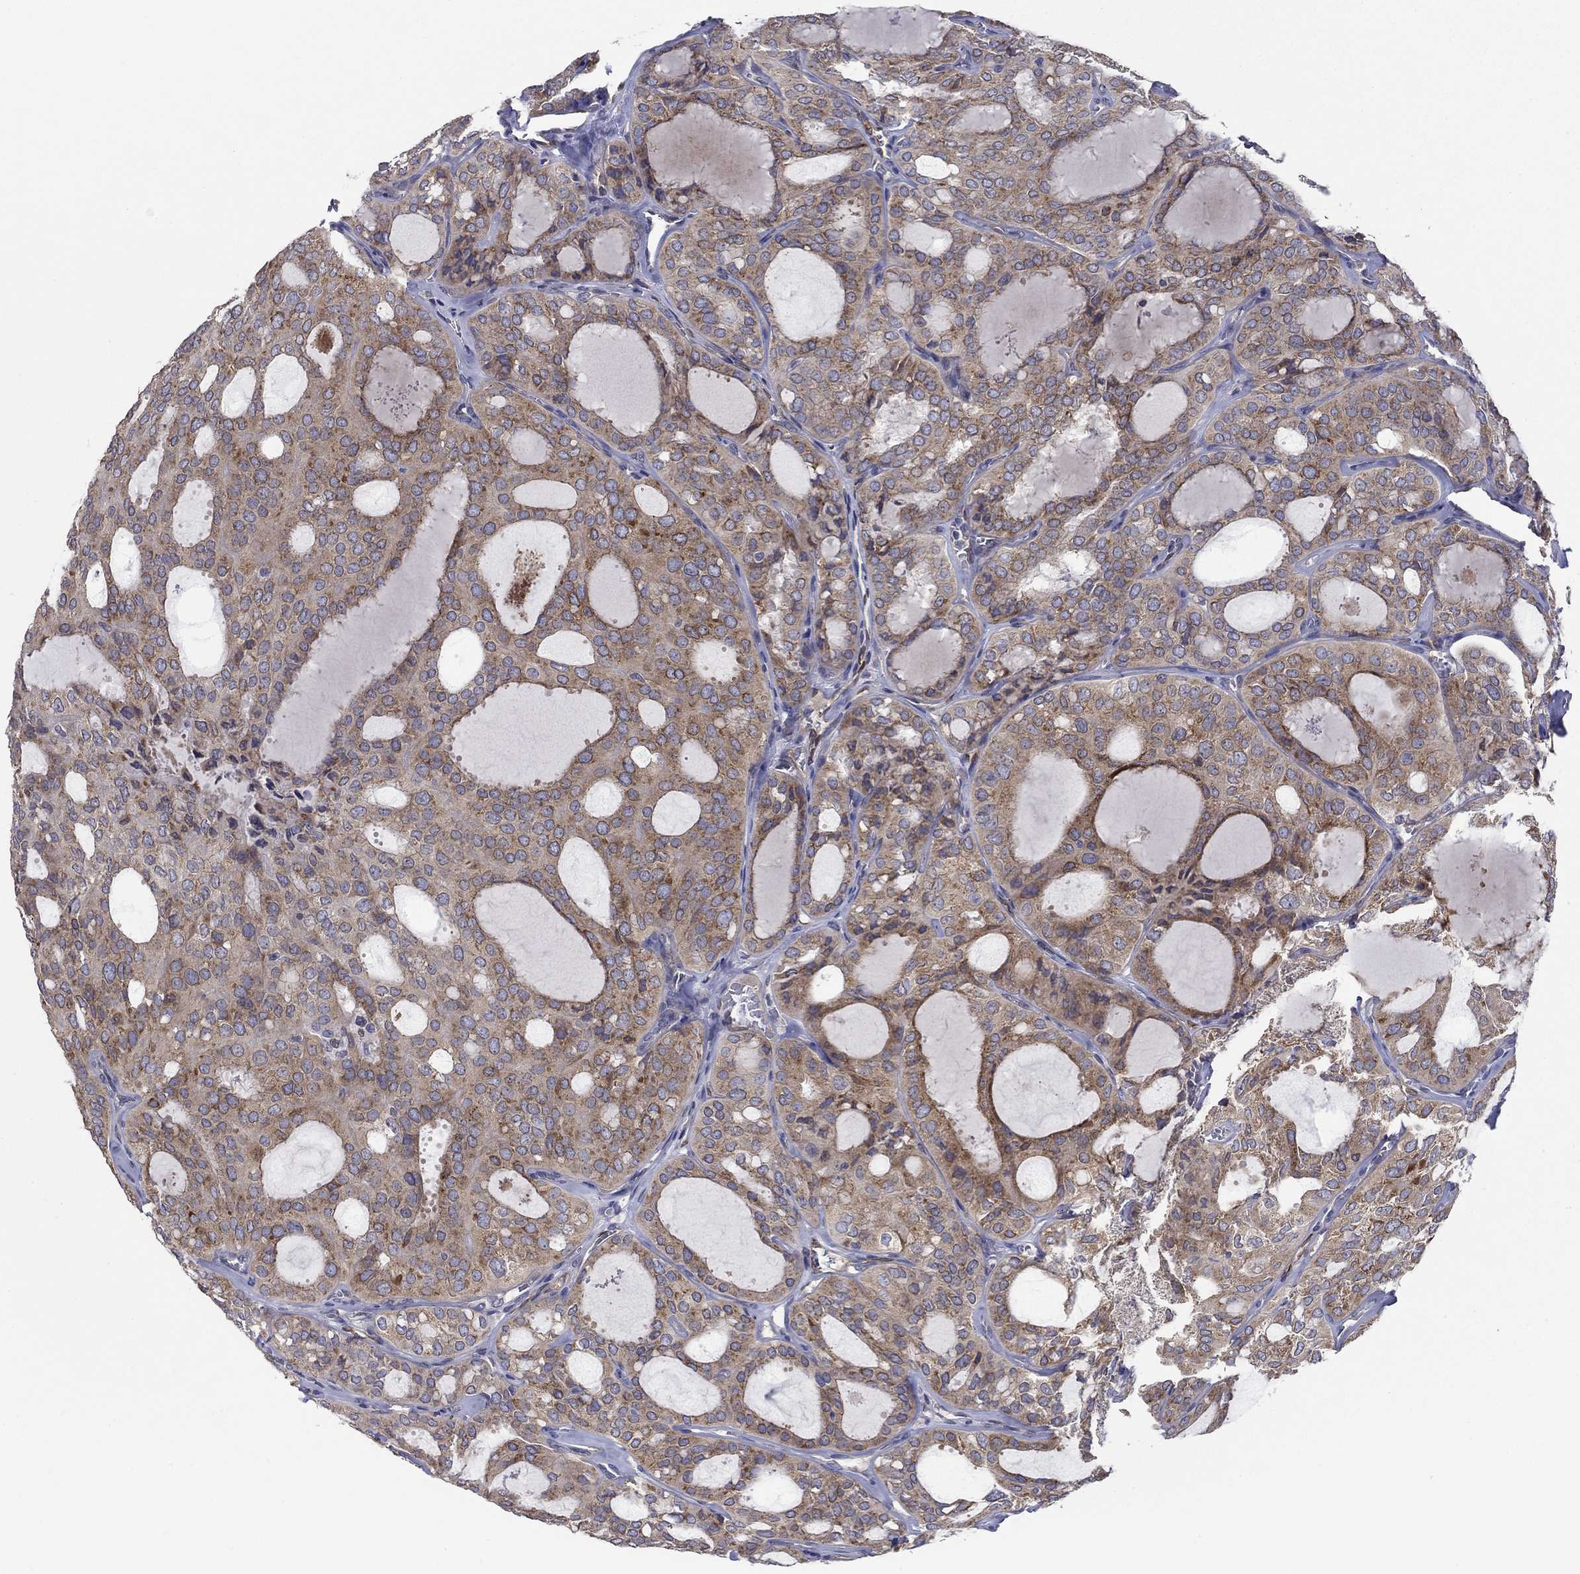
{"staining": {"intensity": "moderate", "quantity": ">75%", "location": "cytoplasmic/membranous"}, "tissue": "thyroid cancer", "cell_type": "Tumor cells", "image_type": "cancer", "snomed": [{"axis": "morphology", "description": "Follicular adenoma carcinoma, NOS"}, {"axis": "topography", "description": "Thyroid gland"}], "caption": "The histopathology image exhibits immunohistochemical staining of thyroid cancer (follicular adenoma carcinoma). There is moderate cytoplasmic/membranous staining is identified in about >75% of tumor cells.", "gene": "ERMP1", "patient": {"sex": "male", "age": 75}}